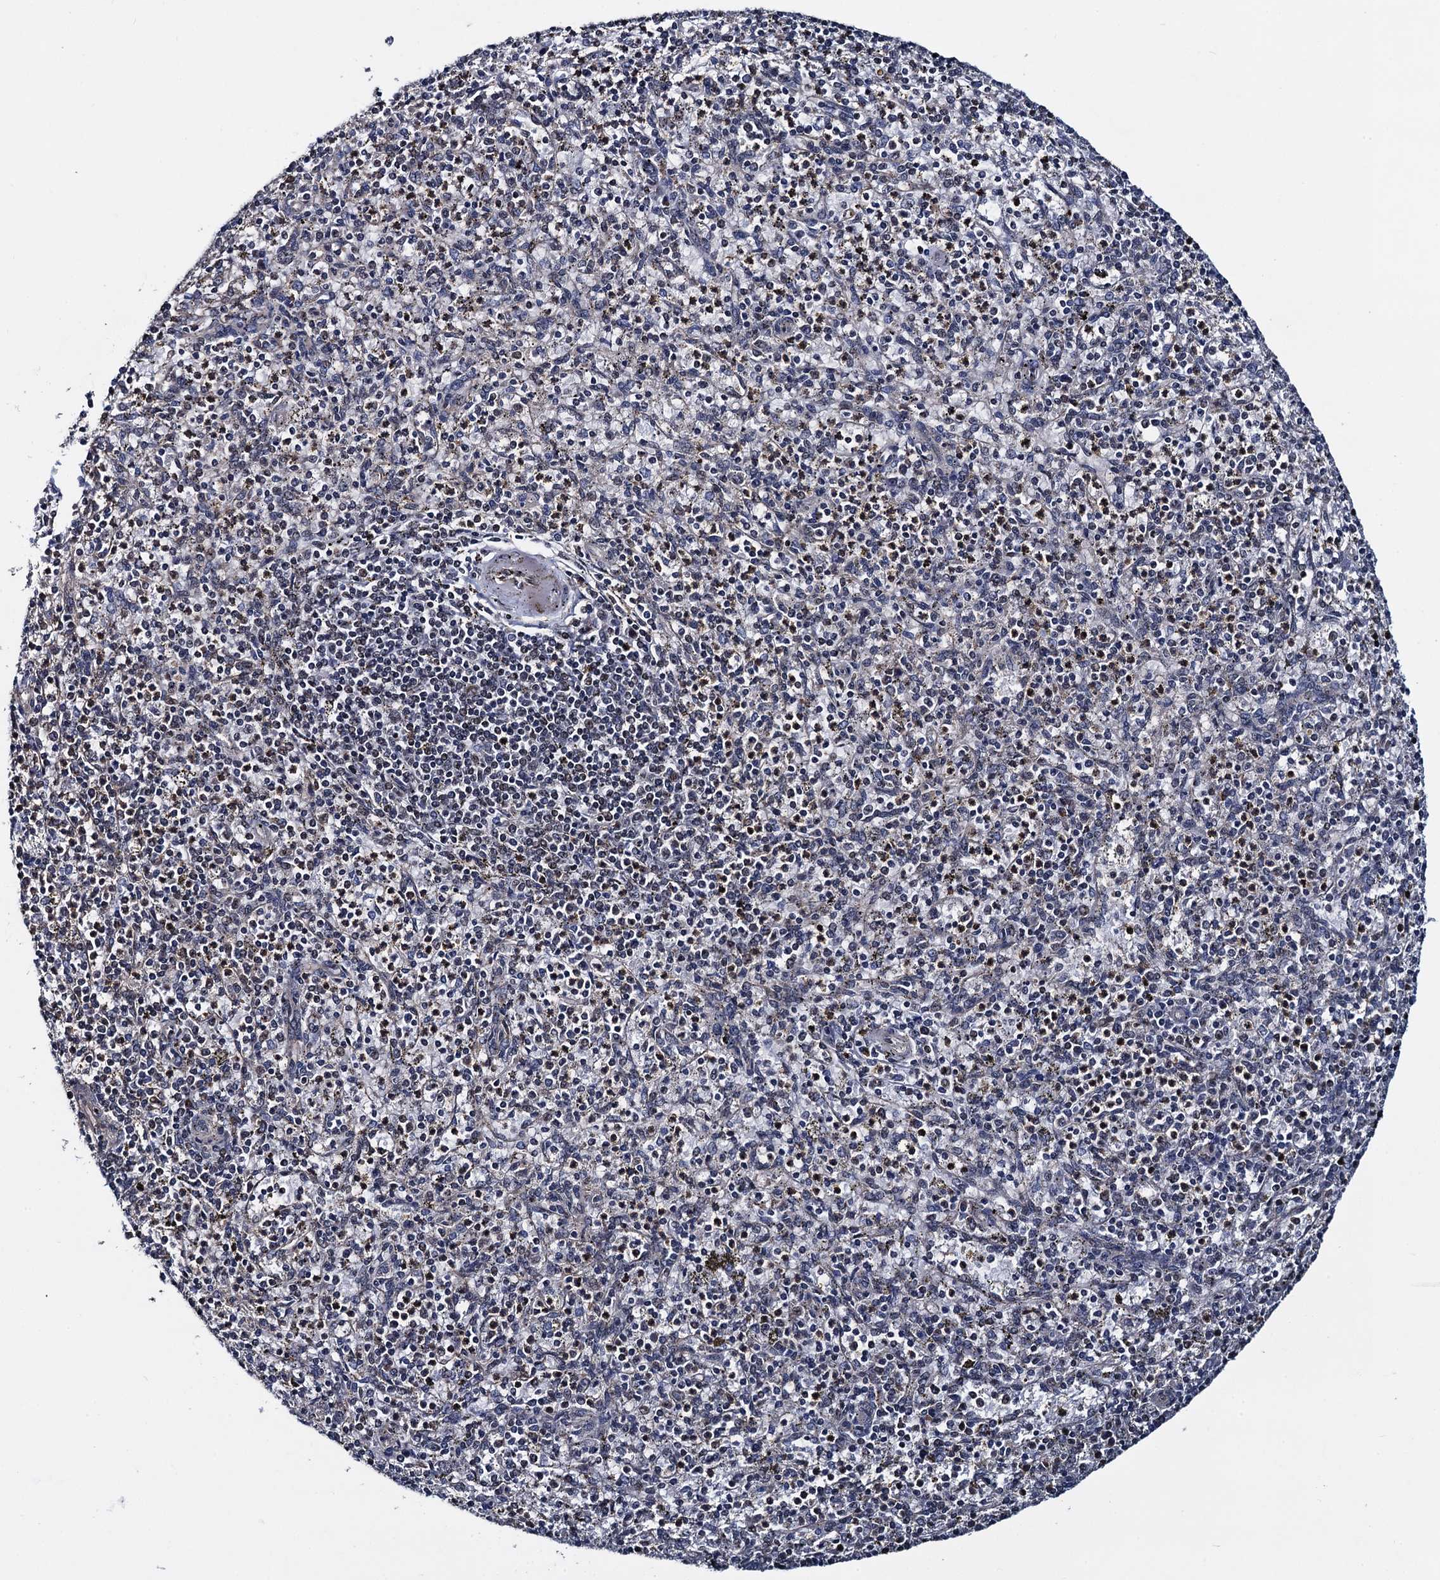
{"staining": {"intensity": "weak", "quantity": "25%-75%", "location": "cytoplasmic/membranous"}, "tissue": "spleen", "cell_type": "Cells in red pulp", "image_type": "normal", "snomed": [{"axis": "morphology", "description": "Normal tissue, NOS"}, {"axis": "topography", "description": "Spleen"}], "caption": "This is an image of immunohistochemistry (IHC) staining of benign spleen, which shows weak staining in the cytoplasmic/membranous of cells in red pulp.", "gene": "PTCD3", "patient": {"sex": "male", "age": 72}}